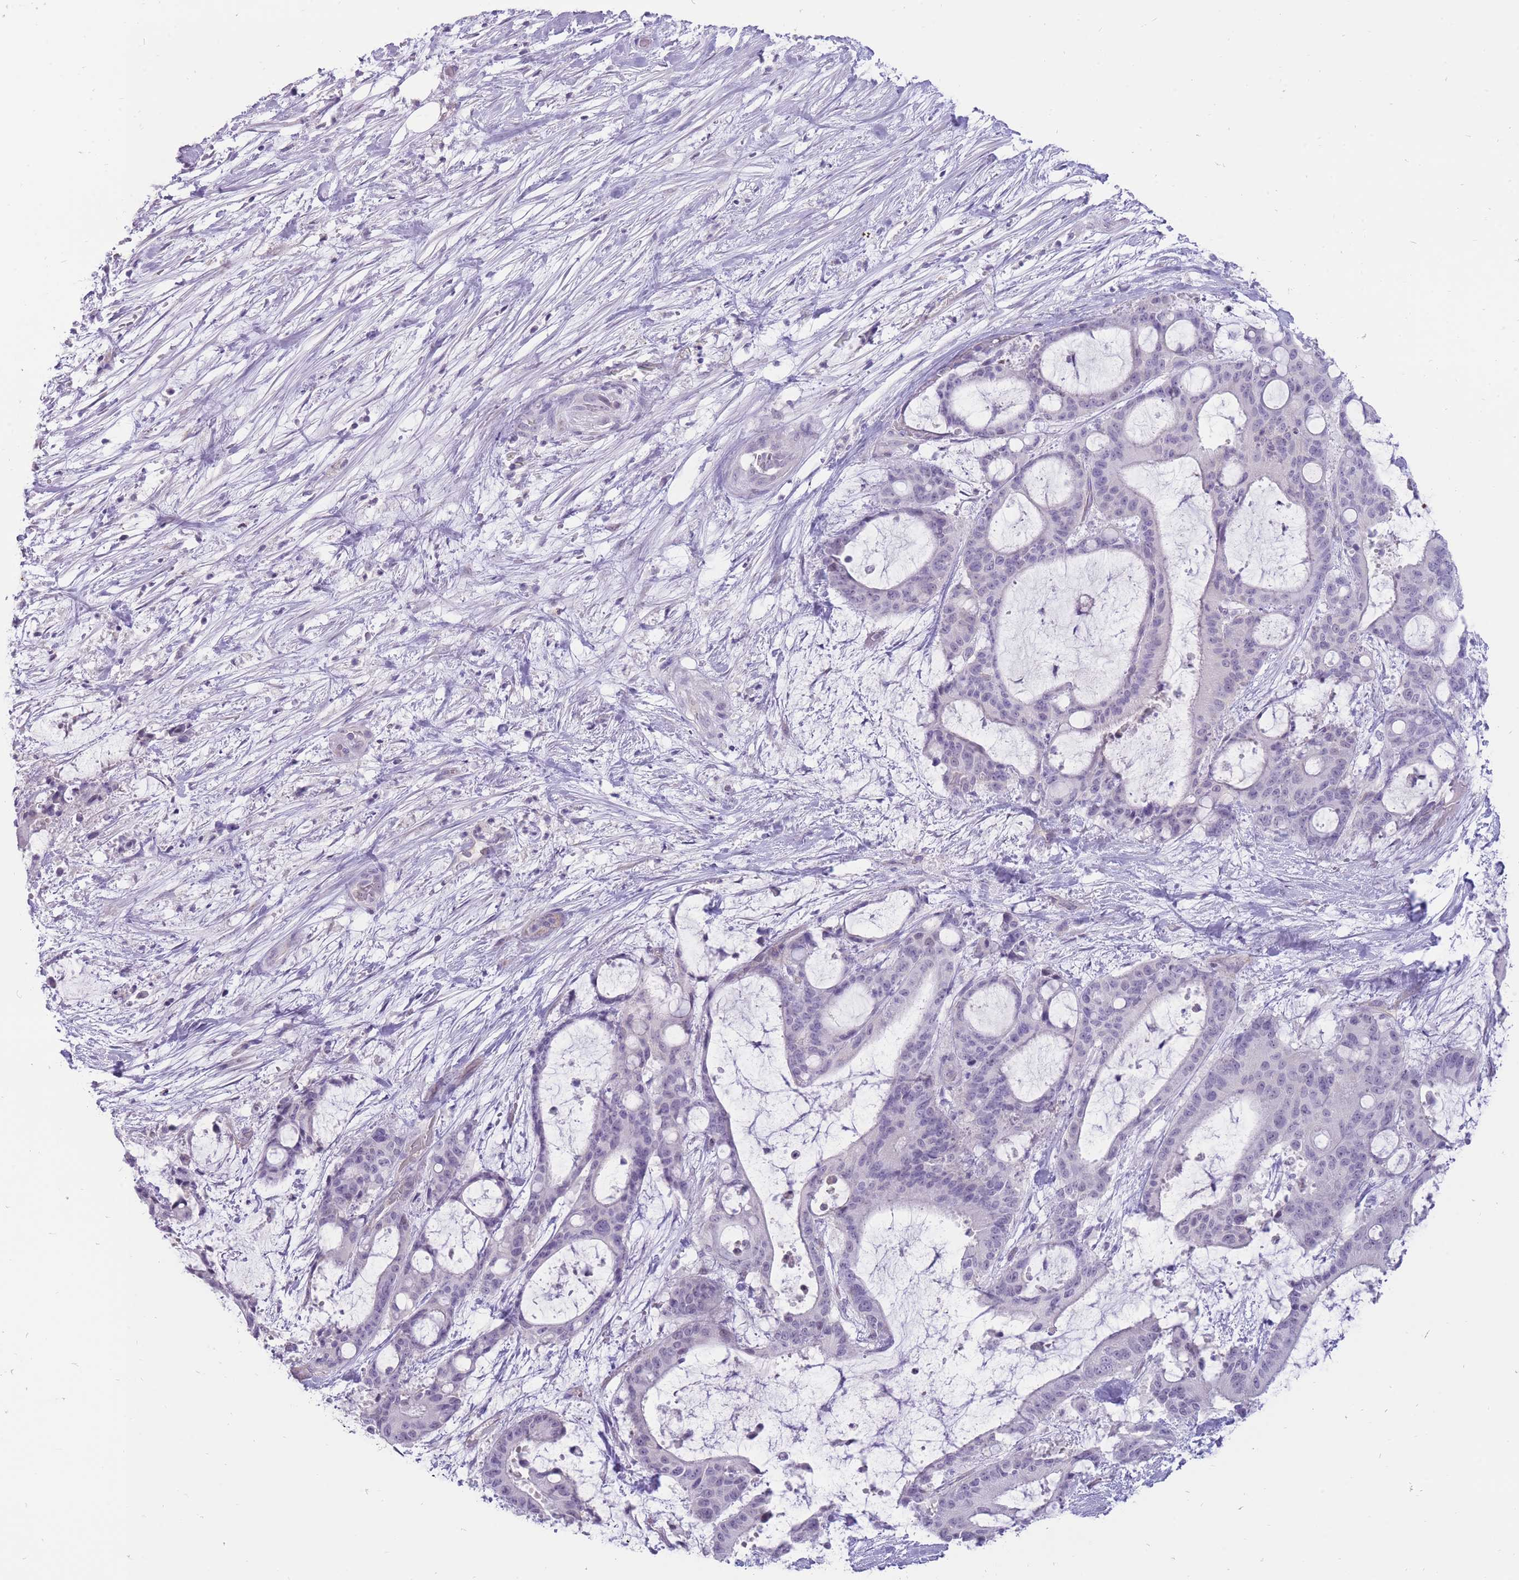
{"staining": {"intensity": "negative", "quantity": "none", "location": "none"}, "tissue": "liver cancer", "cell_type": "Tumor cells", "image_type": "cancer", "snomed": [{"axis": "morphology", "description": "Normal tissue, NOS"}, {"axis": "morphology", "description": "Cholangiocarcinoma"}, {"axis": "topography", "description": "Liver"}, {"axis": "topography", "description": "Peripheral nerve tissue"}], "caption": "IHC photomicrograph of neoplastic tissue: liver cancer stained with DAB displays no significant protein staining in tumor cells. The staining was performed using DAB to visualize the protein expression in brown, while the nuclei were stained in blue with hematoxylin (Magnification: 20x).", "gene": "ERICH4", "patient": {"sex": "female", "age": 73}}